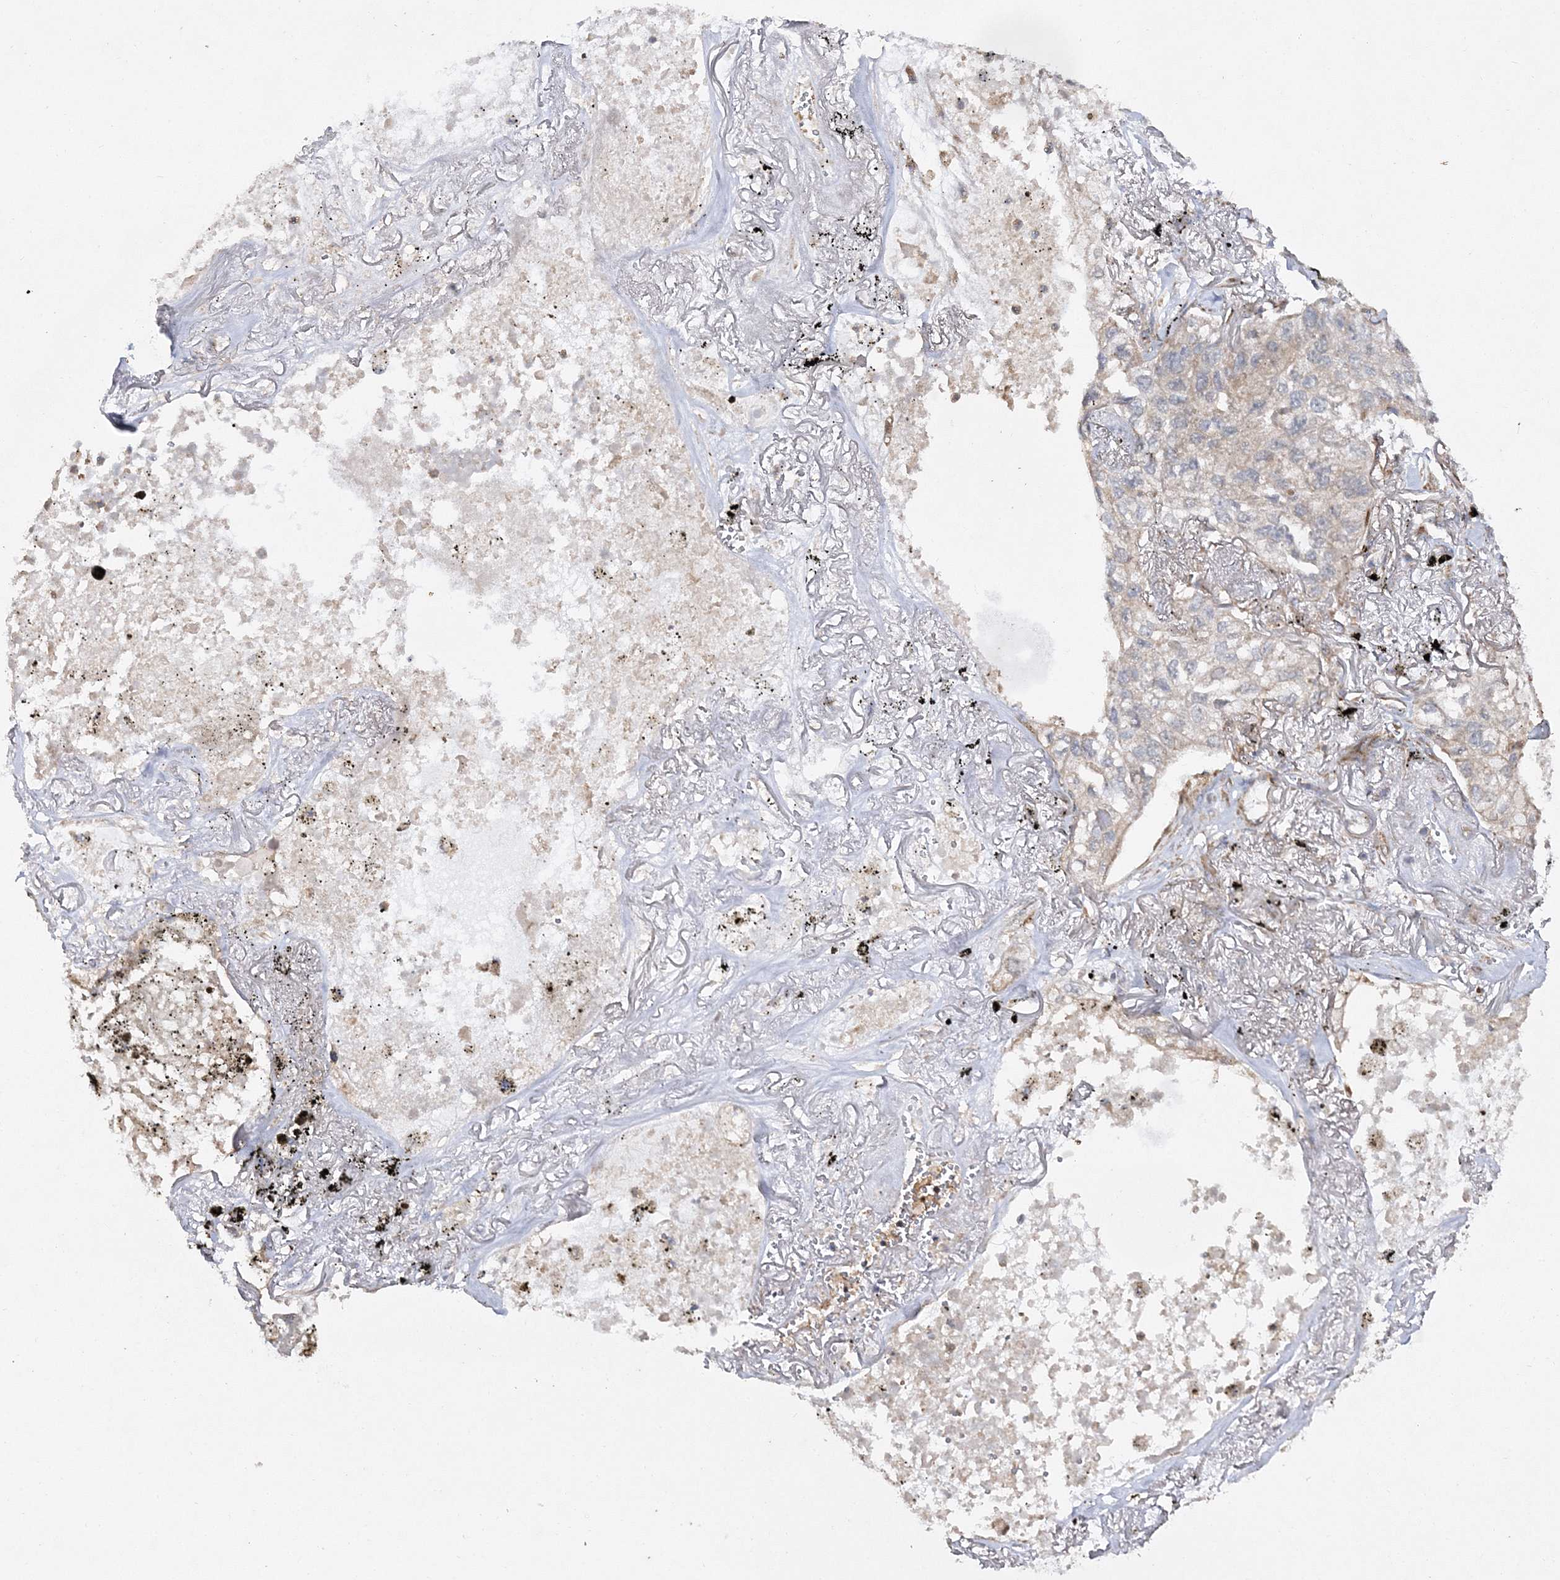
{"staining": {"intensity": "weak", "quantity": "<25%", "location": "cytoplasmic/membranous"}, "tissue": "lung cancer", "cell_type": "Tumor cells", "image_type": "cancer", "snomed": [{"axis": "morphology", "description": "Adenocarcinoma, NOS"}, {"axis": "topography", "description": "Lung"}], "caption": "This is an immunohistochemistry (IHC) image of adenocarcinoma (lung). There is no expression in tumor cells.", "gene": "DNAJC13", "patient": {"sex": "male", "age": 65}}